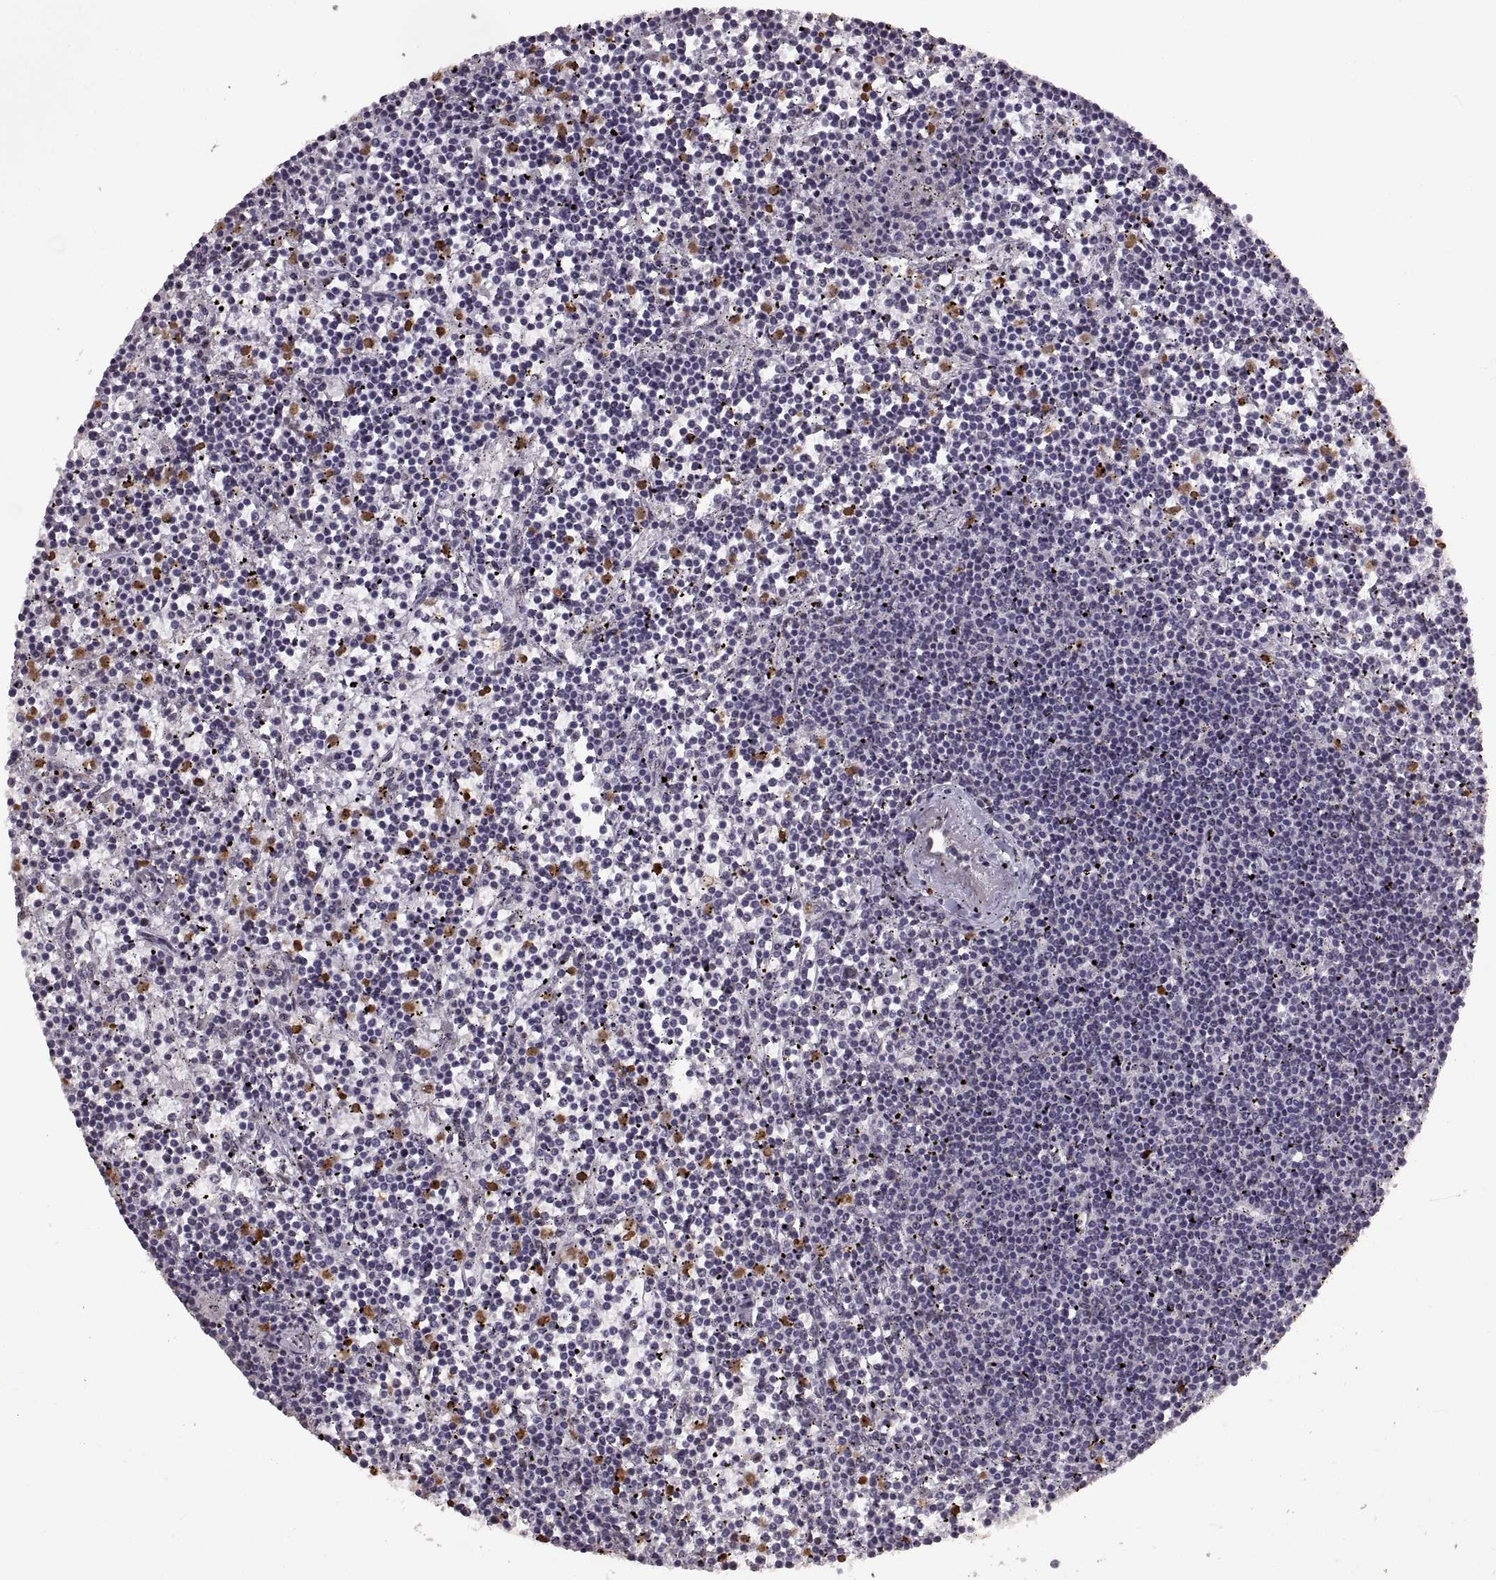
{"staining": {"intensity": "negative", "quantity": "none", "location": "none"}, "tissue": "lymphoma", "cell_type": "Tumor cells", "image_type": "cancer", "snomed": [{"axis": "morphology", "description": "Malignant lymphoma, non-Hodgkin's type, Low grade"}, {"axis": "topography", "description": "Spleen"}], "caption": "There is no significant staining in tumor cells of malignant lymphoma, non-Hodgkin's type (low-grade).", "gene": "PALS1", "patient": {"sex": "female", "age": 19}}